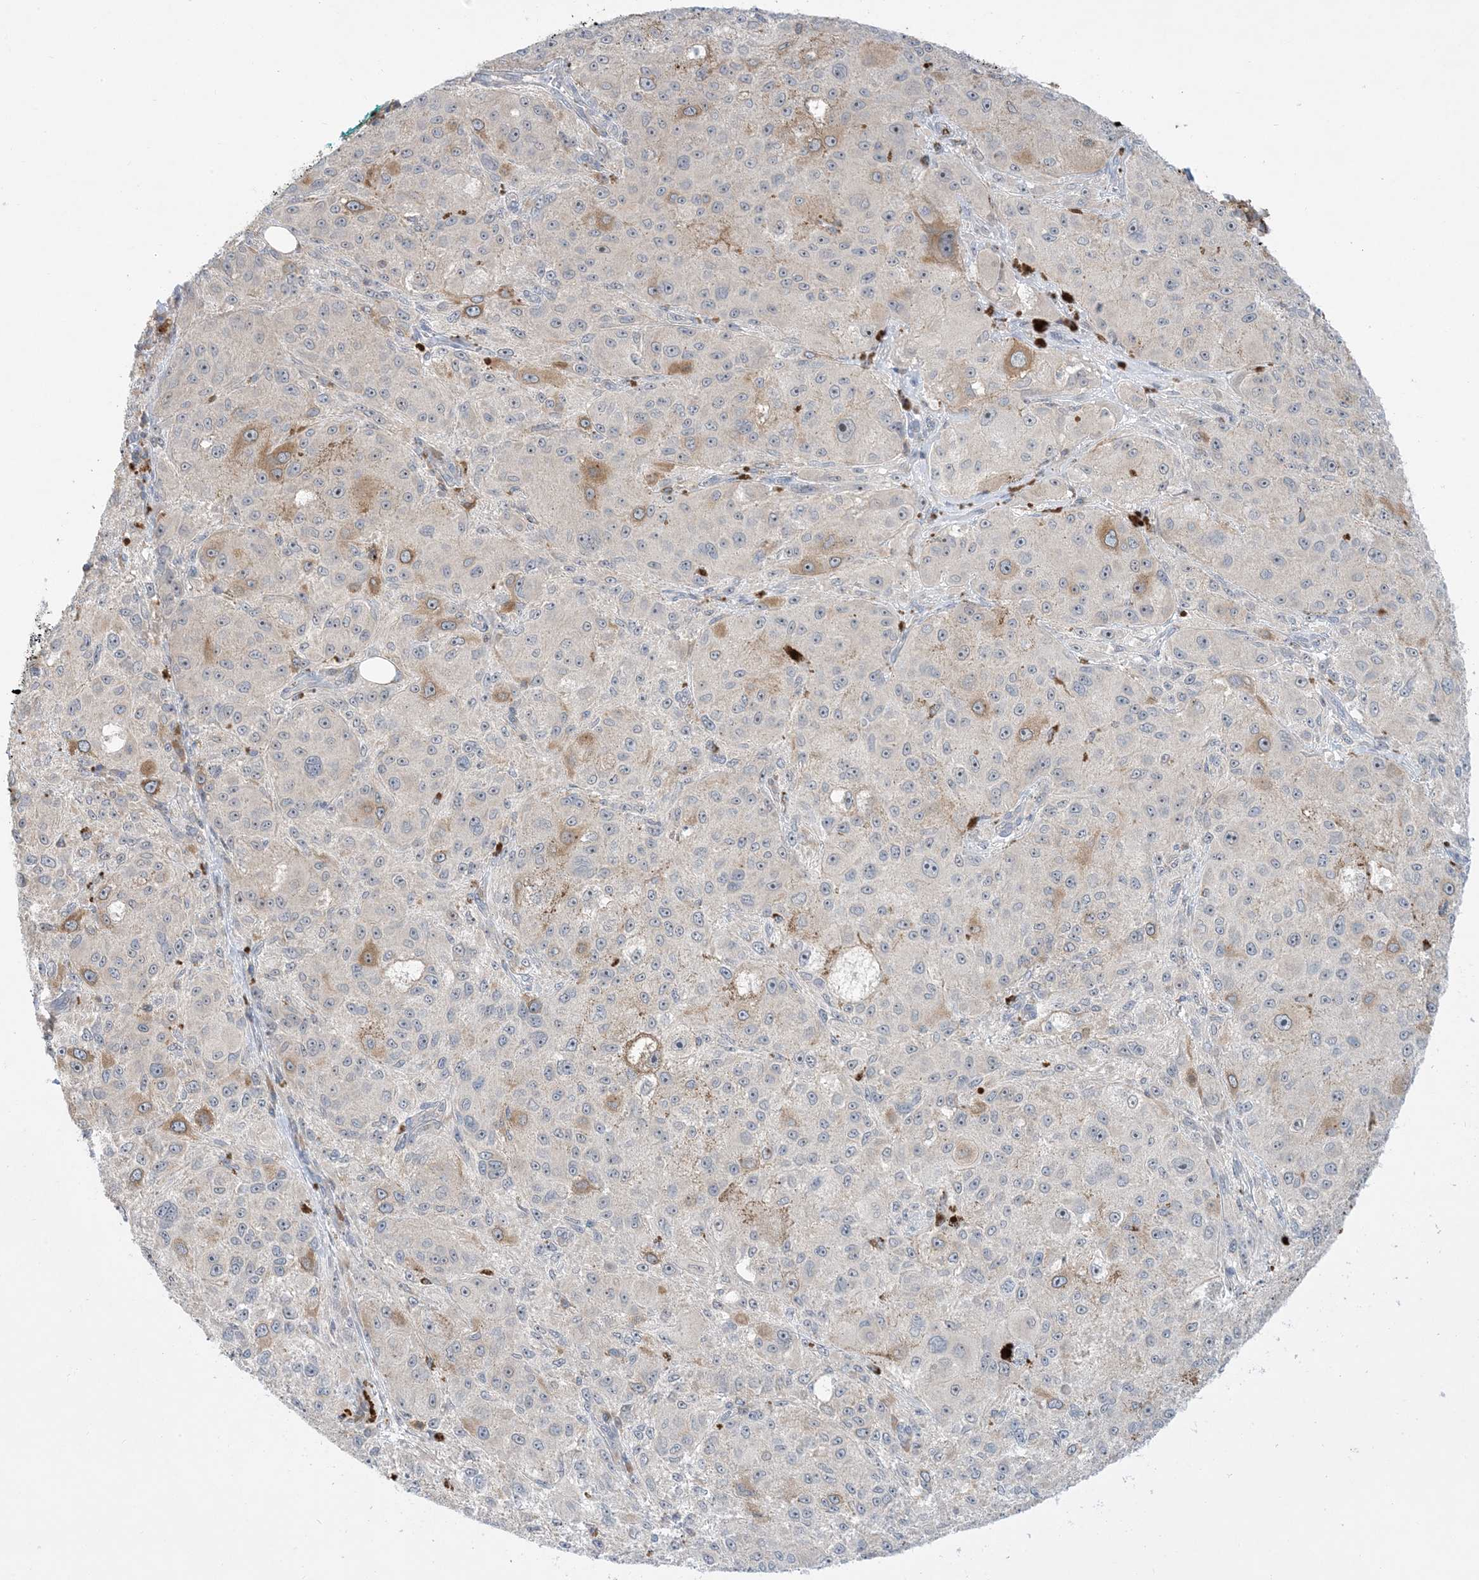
{"staining": {"intensity": "moderate", "quantity": "<25%", "location": "cytoplasmic/membranous"}, "tissue": "melanoma", "cell_type": "Tumor cells", "image_type": "cancer", "snomed": [{"axis": "morphology", "description": "Necrosis, NOS"}, {"axis": "morphology", "description": "Malignant melanoma, NOS"}, {"axis": "topography", "description": "Skin"}], "caption": "Human malignant melanoma stained for a protein (brown) demonstrates moderate cytoplasmic/membranous positive positivity in approximately <25% of tumor cells.", "gene": "AOC1", "patient": {"sex": "female", "age": 87}}